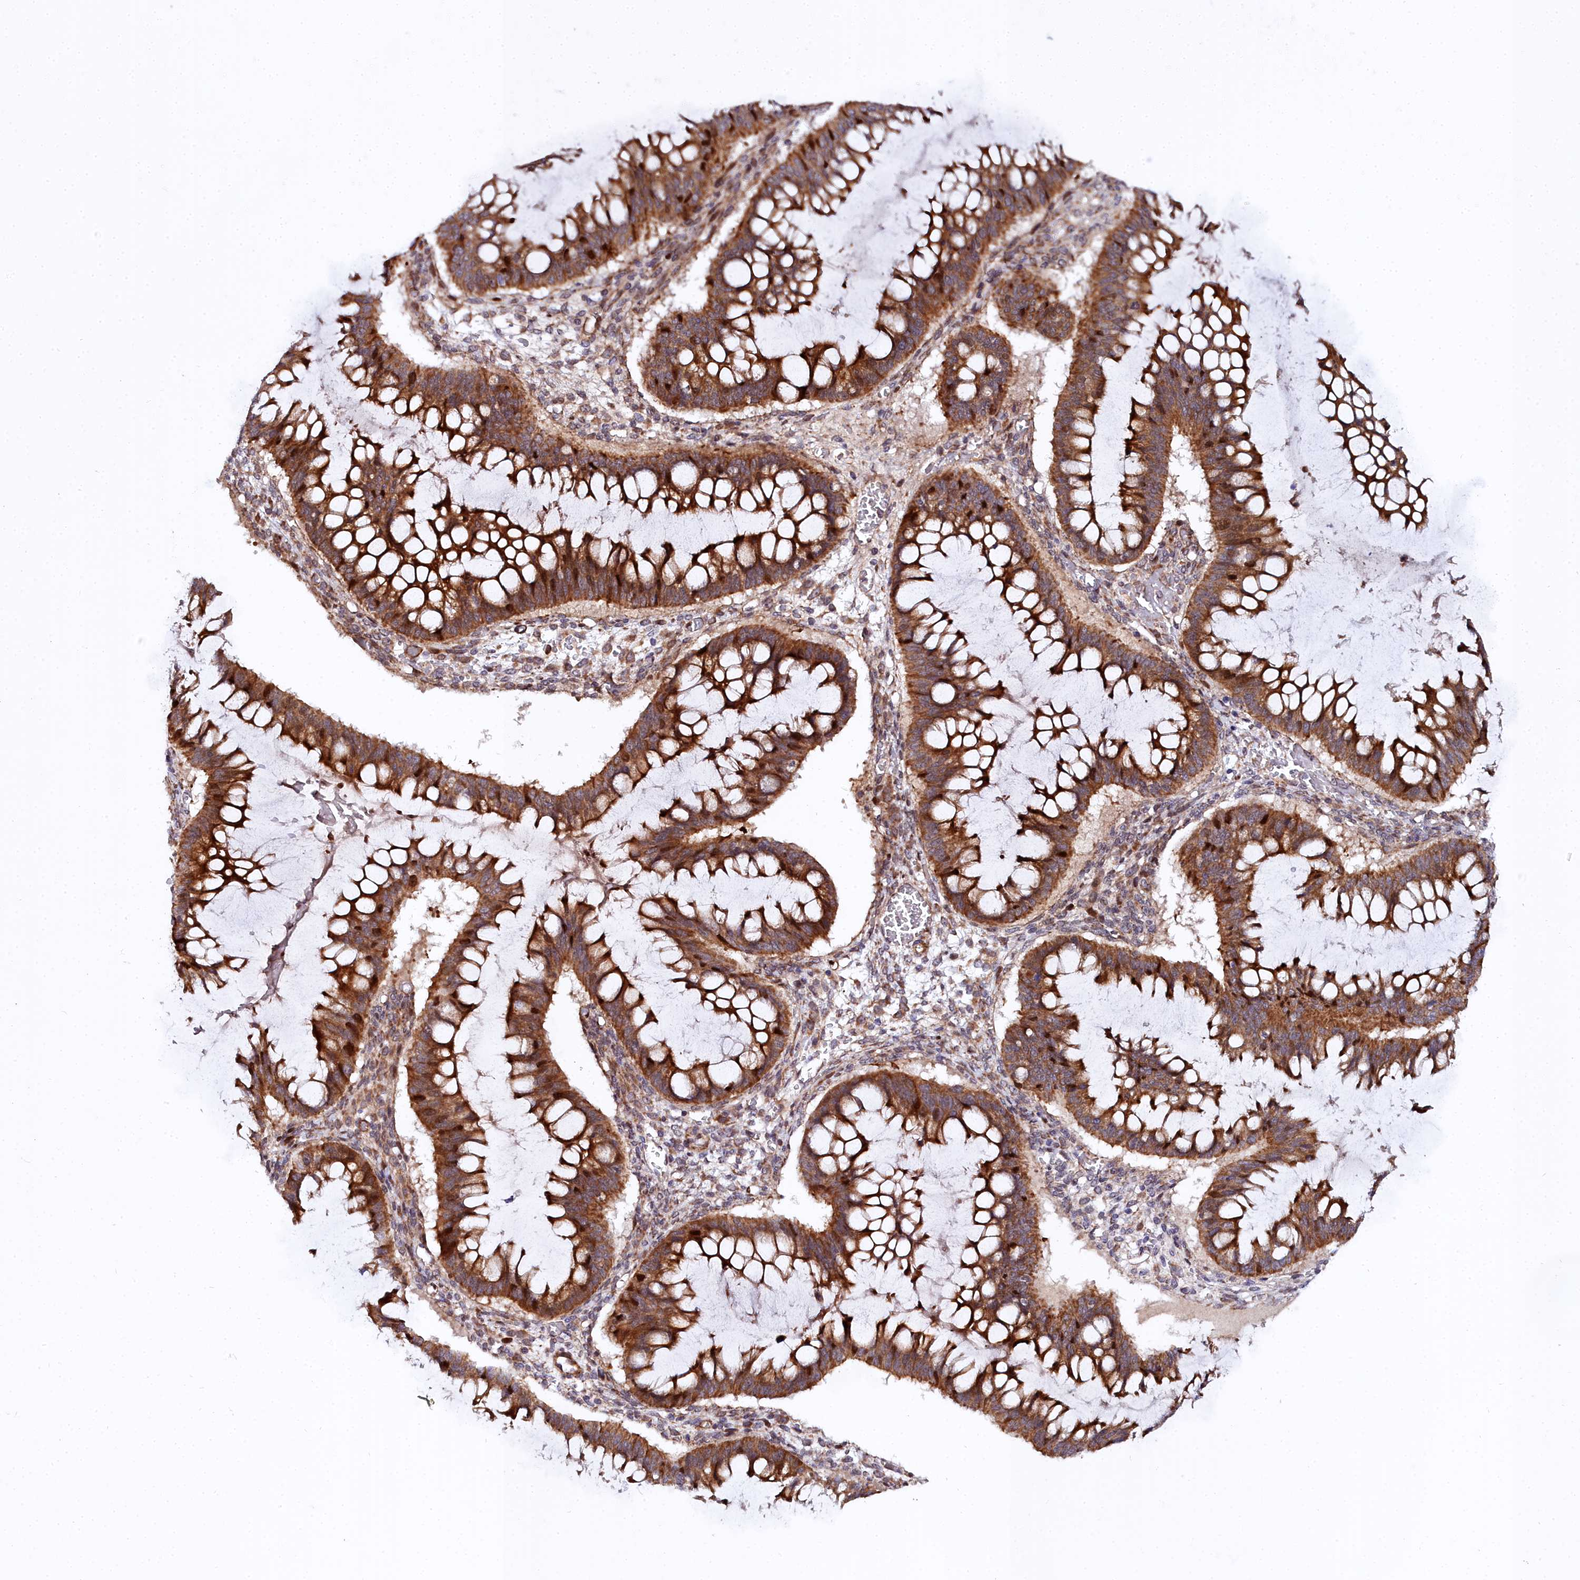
{"staining": {"intensity": "strong", "quantity": ">75%", "location": "cytoplasmic/membranous"}, "tissue": "ovarian cancer", "cell_type": "Tumor cells", "image_type": "cancer", "snomed": [{"axis": "morphology", "description": "Cystadenocarcinoma, mucinous, NOS"}, {"axis": "topography", "description": "Ovary"}], "caption": "Human mucinous cystadenocarcinoma (ovarian) stained with a protein marker reveals strong staining in tumor cells.", "gene": "MRPS11", "patient": {"sex": "female", "age": 73}}